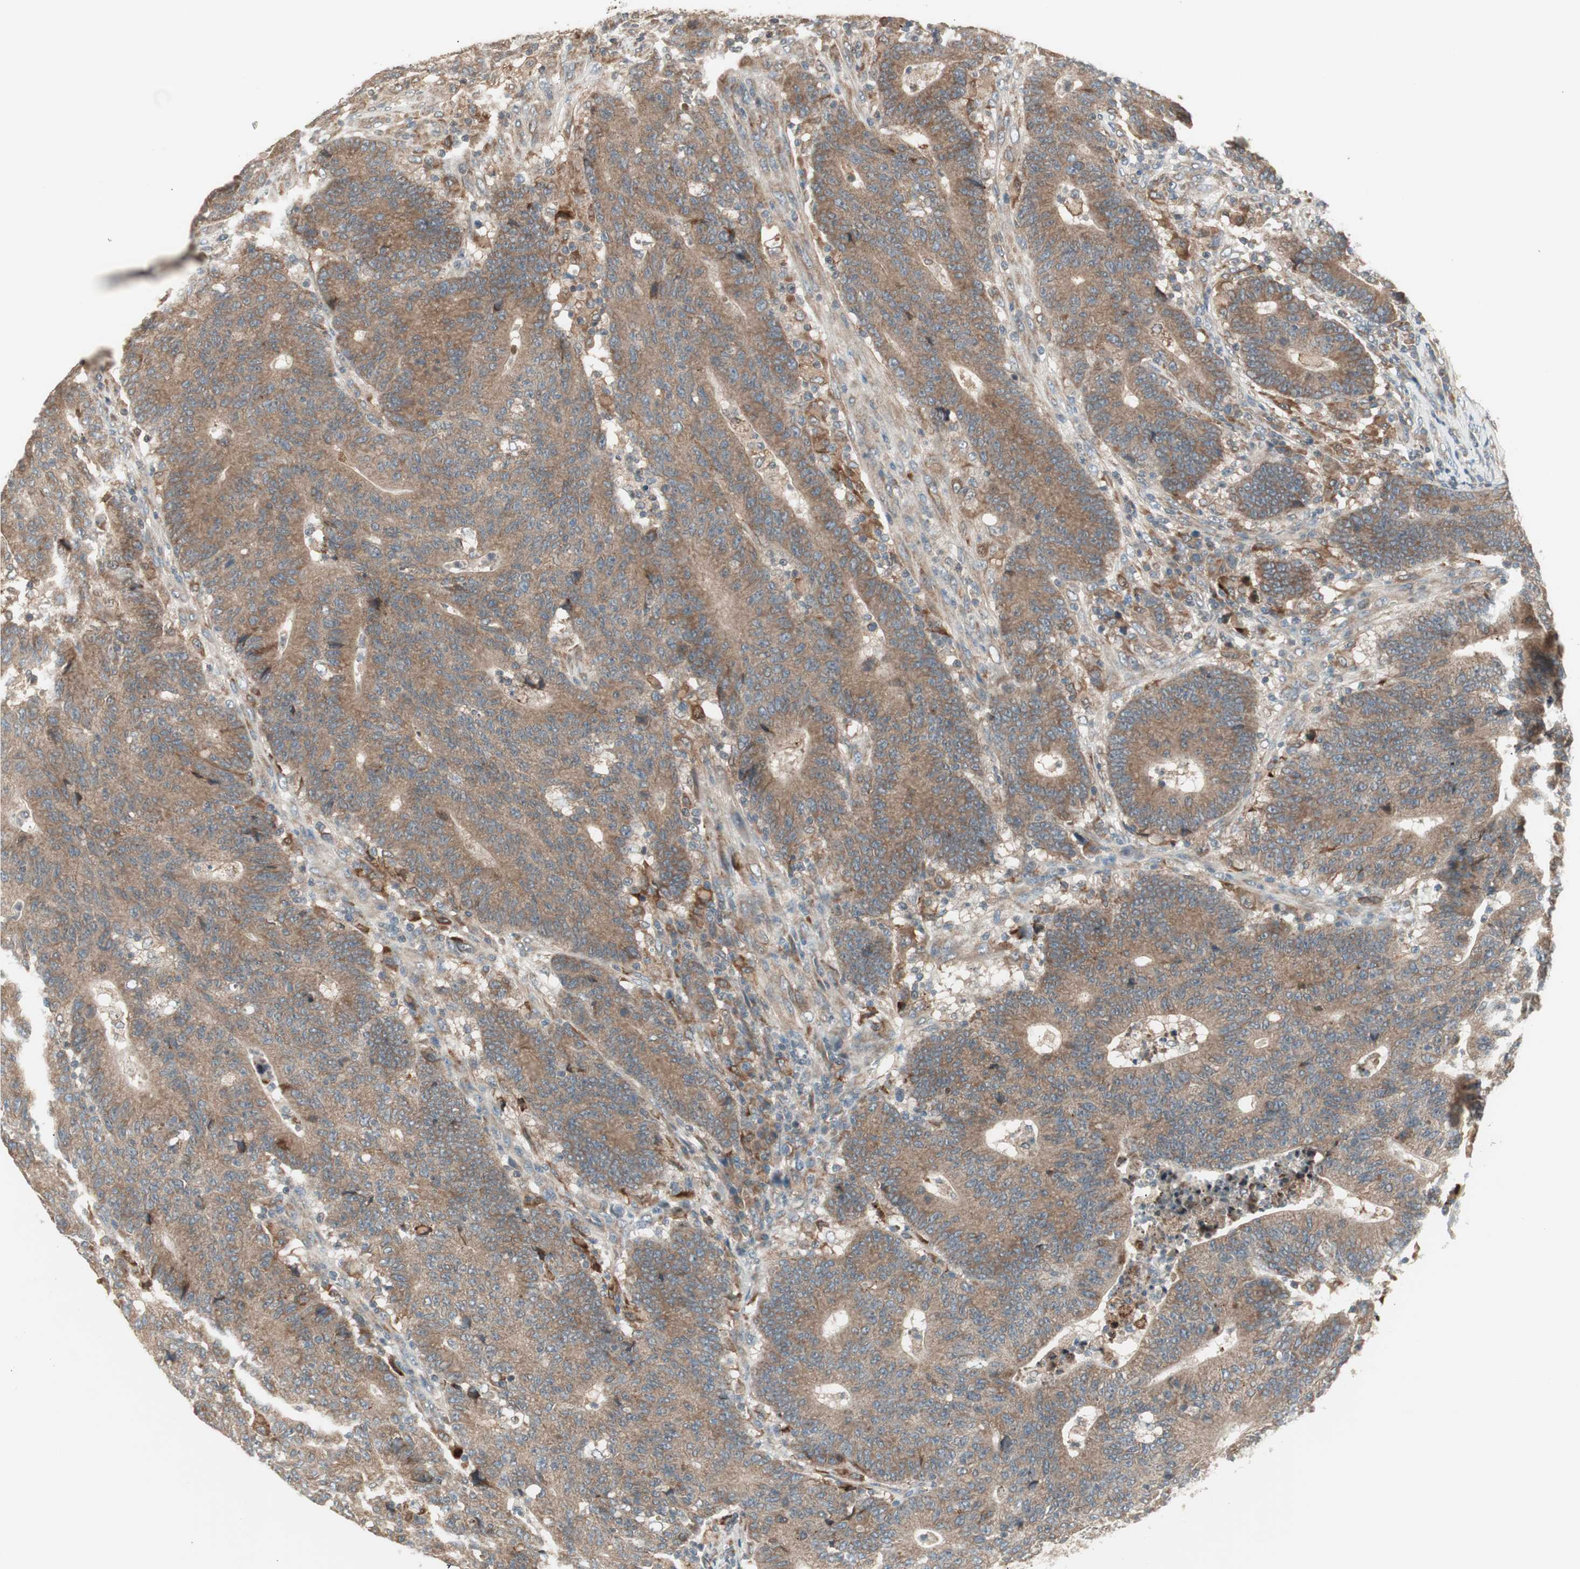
{"staining": {"intensity": "weak", "quantity": "25%-75%", "location": "cytoplasmic/membranous"}, "tissue": "colorectal cancer", "cell_type": "Tumor cells", "image_type": "cancer", "snomed": [{"axis": "morphology", "description": "Normal tissue, NOS"}, {"axis": "morphology", "description": "Adenocarcinoma, NOS"}, {"axis": "topography", "description": "Colon"}], "caption": "Adenocarcinoma (colorectal) stained for a protein (brown) reveals weak cytoplasmic/membranous positive positivity in about 25%-75% of tumor cells.", "gene": "SFRP1", "patient": {"sex": "female", "age": 75}}